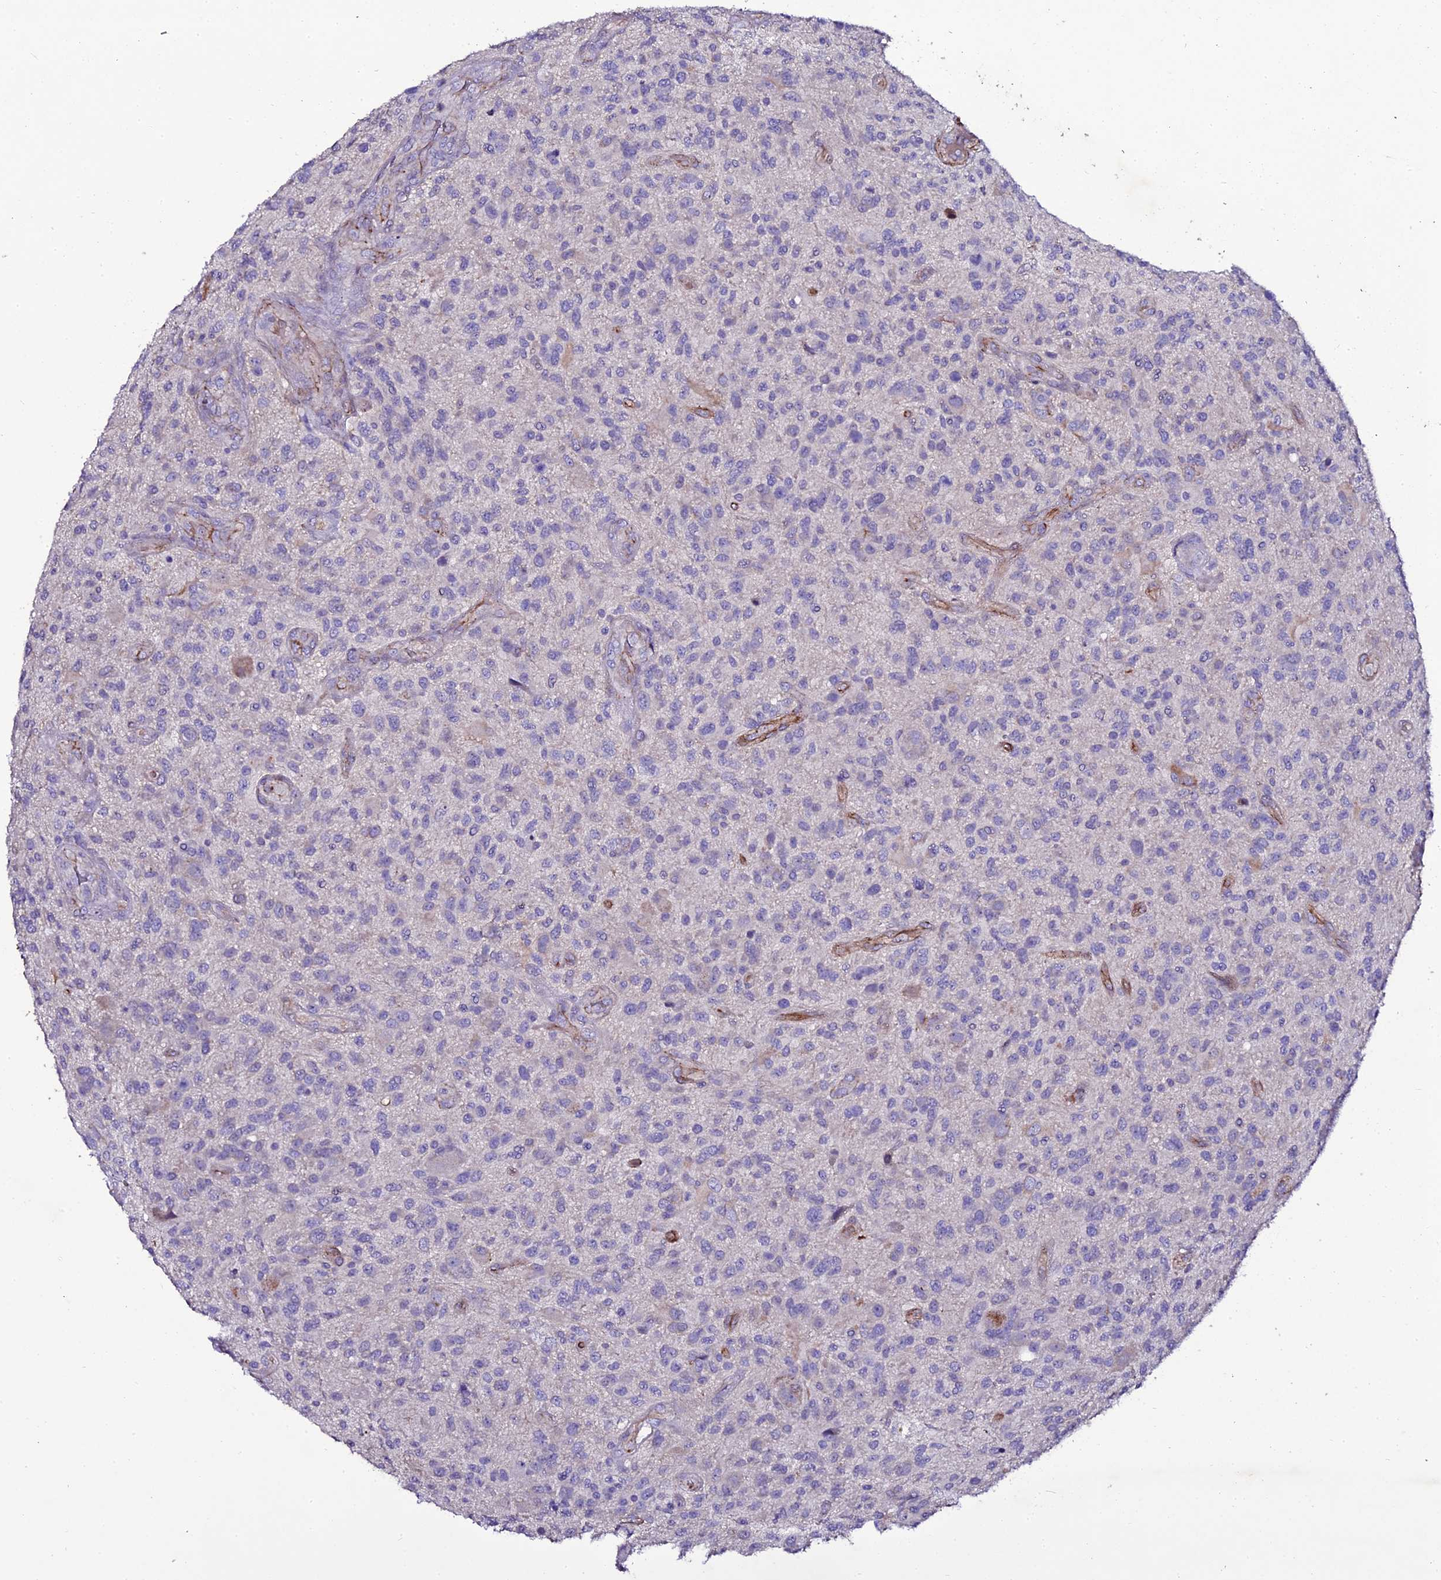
{"staining": {"intensity": "negative", "quantity": "none", "location": "none"}, "tissue": "glioma", "cell_type": "Tumor cells", "image_type": "cancer", "snomed": [{"axis": "morphology", "description": "Glioma, malignant, High grade"}, {"axis": "topography", "description": "Brain"}], "caption": "Tumor cells are negative for brown protein staining in glioma.", "gene": "MEX3C", "patient": {"sex": "male", "age": 47}}